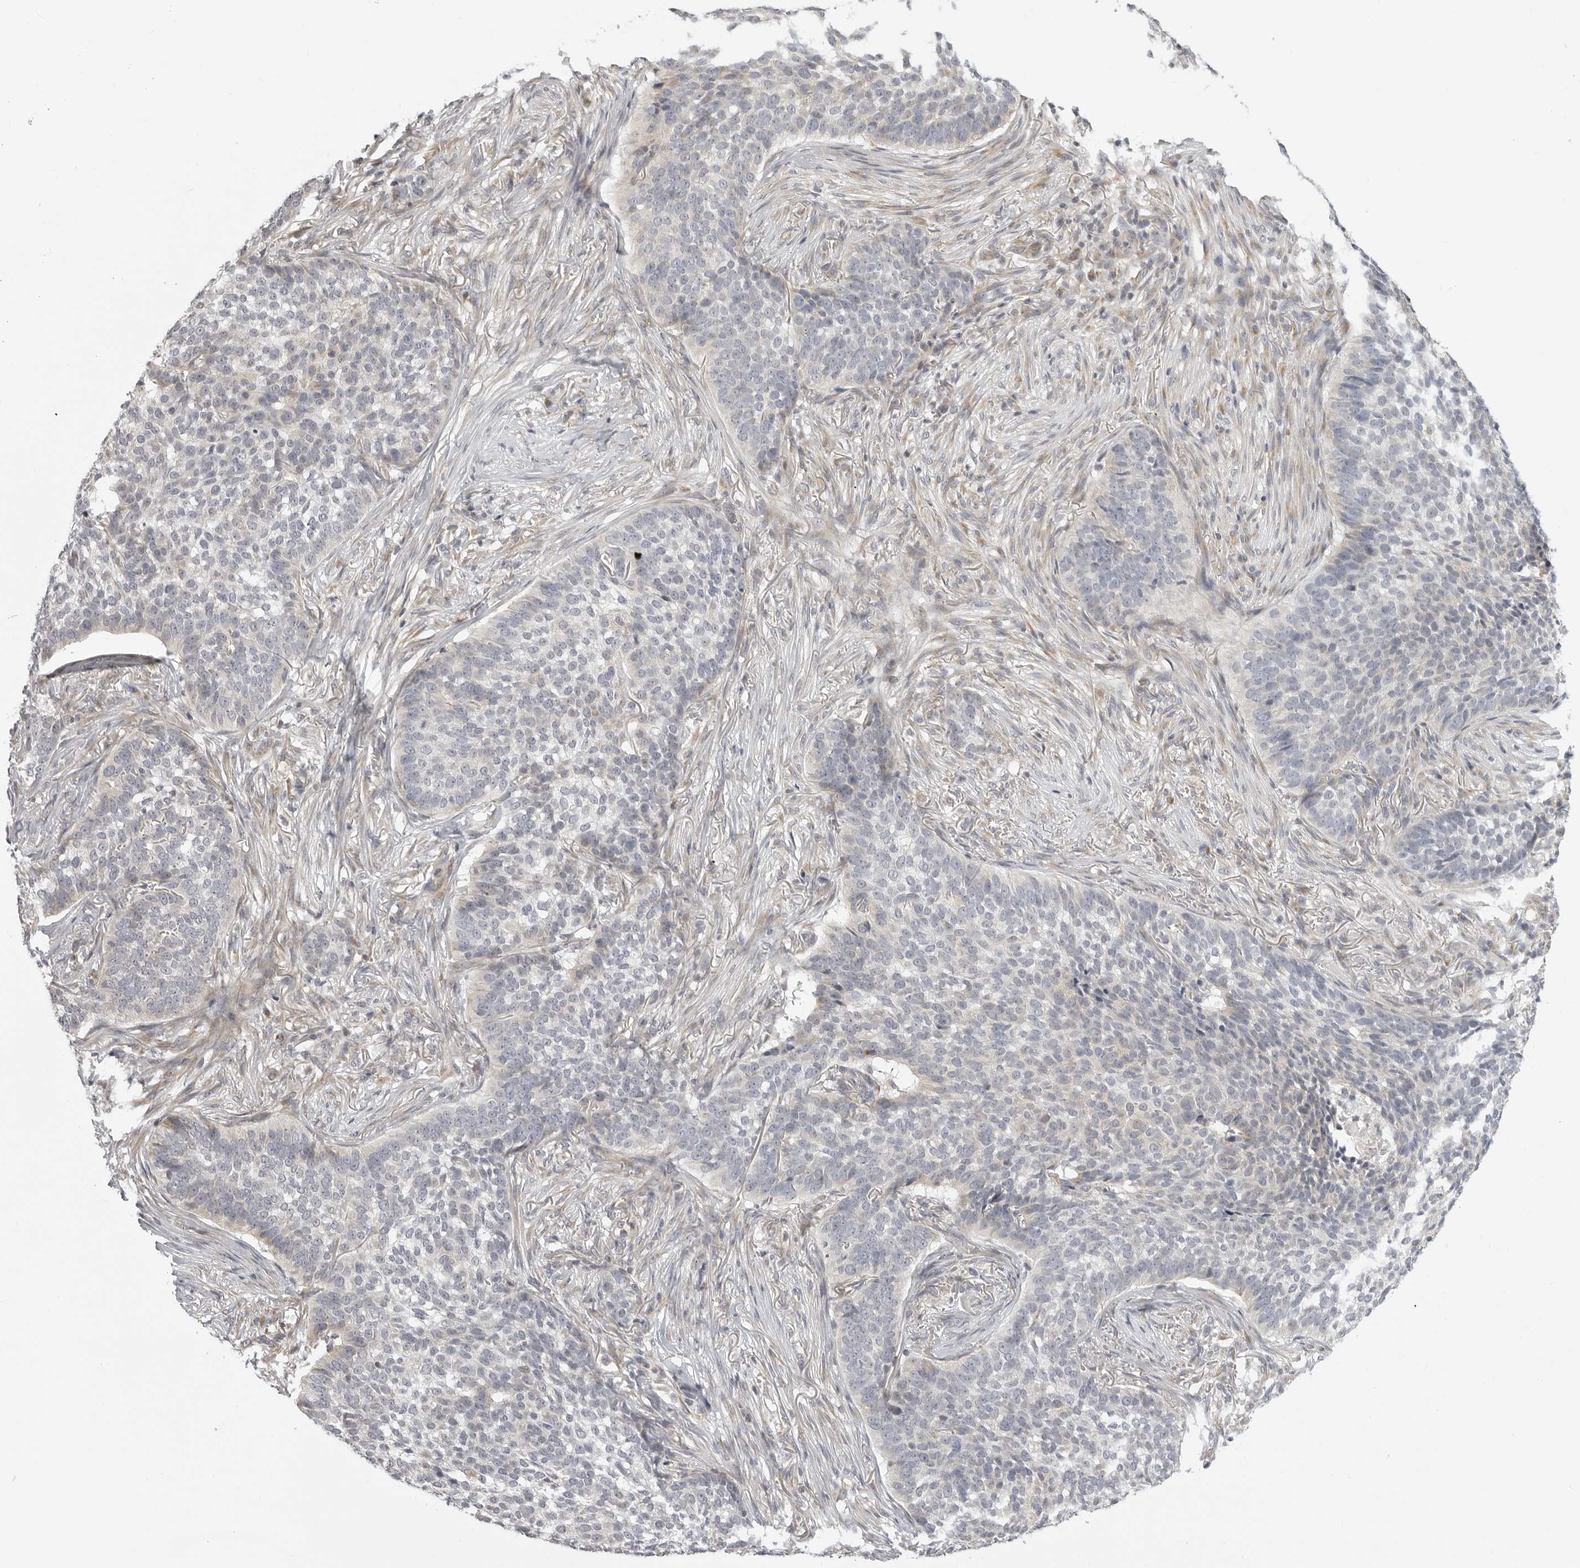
{"staining": {"intensity": "negative", "quantity": "none", "location": "none"}, "tissue": "skin cancer", "cell_type": "Tumor cells", "image_type": "cancer", "snomed": [{"axis": "morphology", "description": "Basal cell carcinoma"}, {"axis": "topography", "description": "Skin"}], "caption": "IHC micrograph of neoplastic tissue: human skin cancer (basal cell carcinoma) stained with DAB (3,3'-diaminobenzidine) demonstrates no significant protein staining in tumor cells. Brightfield microscopy of immunohistochemistry stained with DAB (brown) and hematoxylin (blue), captured at high magnification.", "gene": "MAP7D1", "patient": {"sex": "male", "age": 85}}